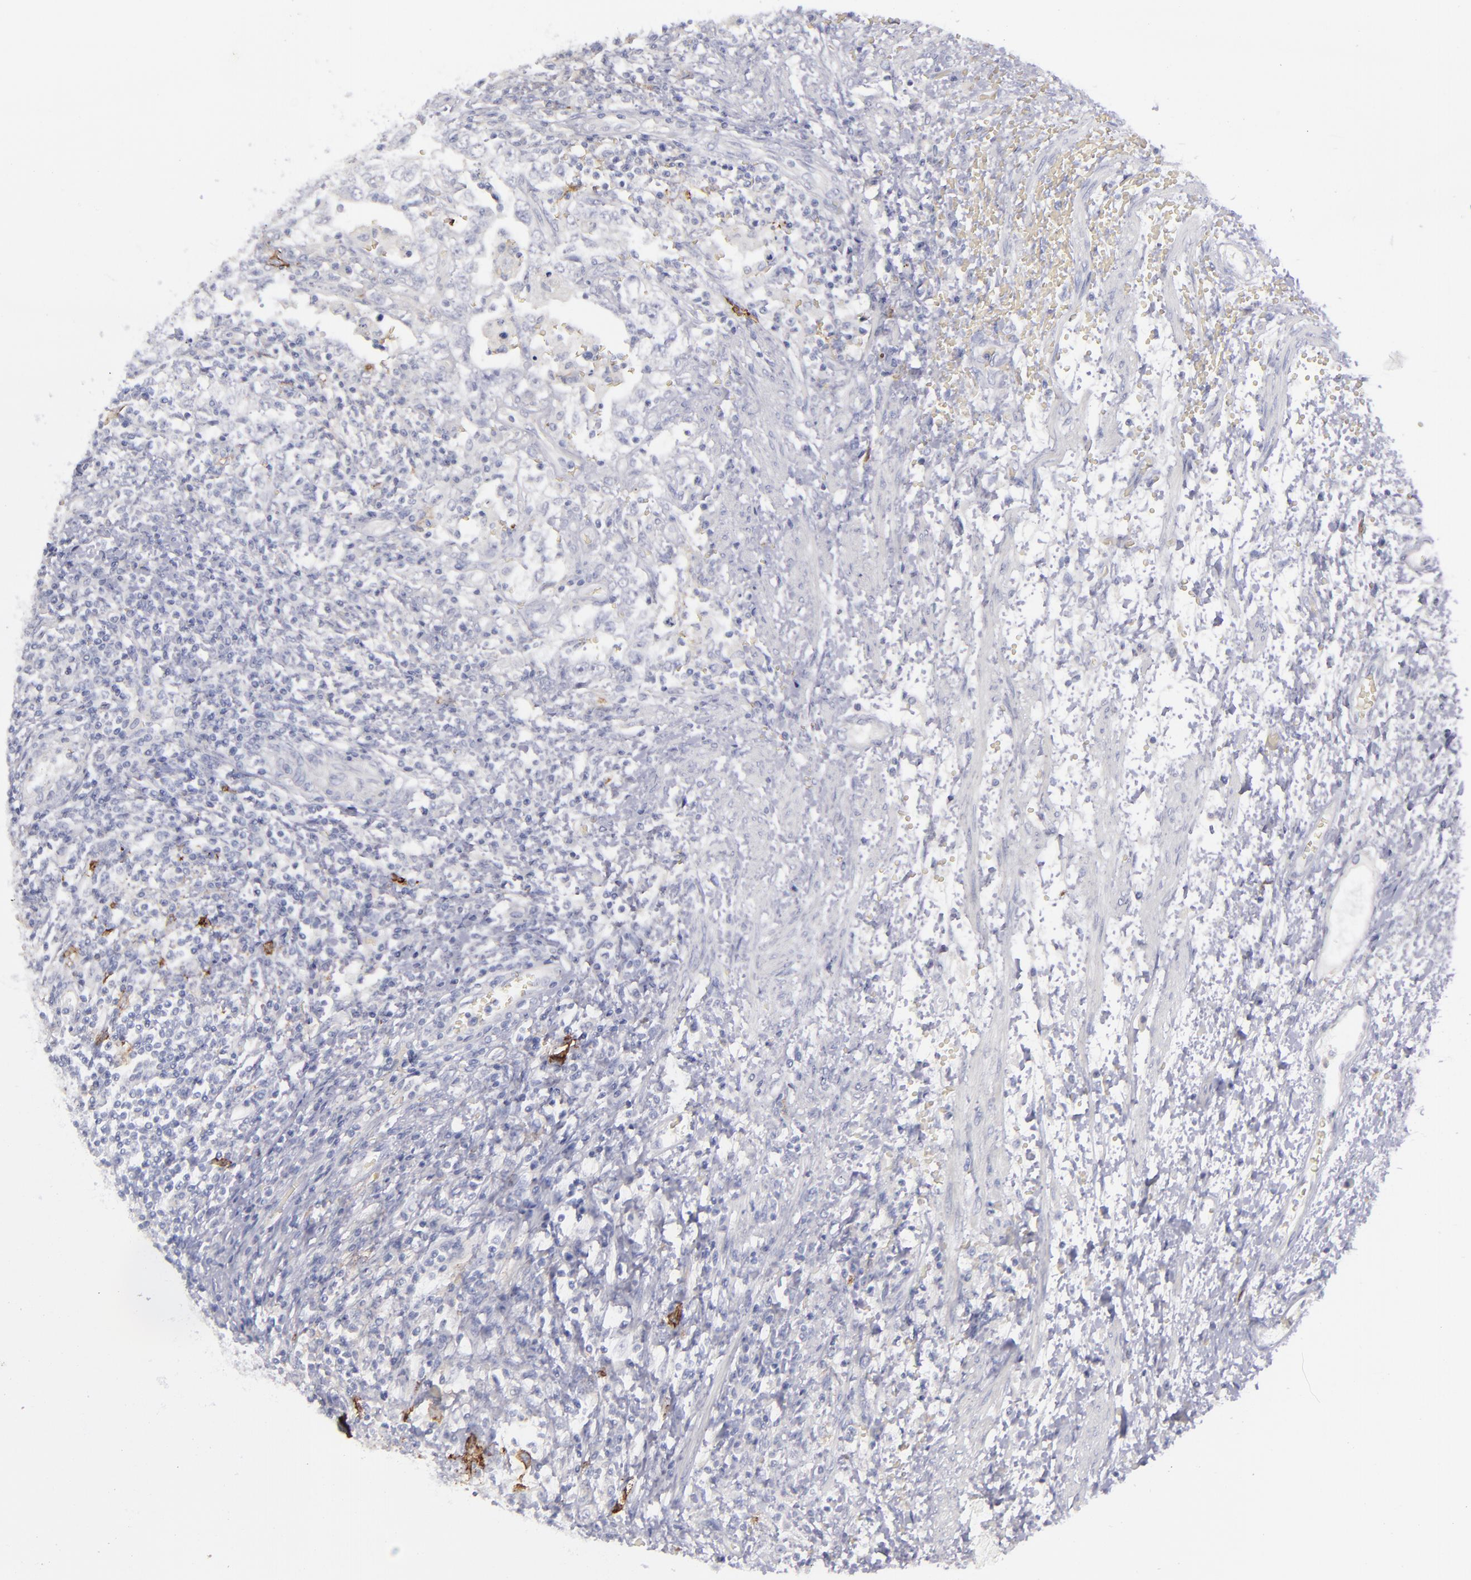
{"staining": {"intensity": "negative", "quantity": "none", "location": "none"}, "tissue": "testis cancer", "cell_type": "Tumor cells", "image_type": "cancer", "snomed": [{"axis": "morphology", "description": "Carcinoma, Embryonal, NOS"}, {"axis": "topography", "description": "Testis"}], "caption": "IHC of human embryonal carcinoma (testis) exhibits no staining in tumor cells. Brightfield microscopy of IHC stained with DAB (brown) and hematoxylin (blue), captured at high magnification.", "gene": "ANPEP", "patient": {"sex": "male", "age": 26}}